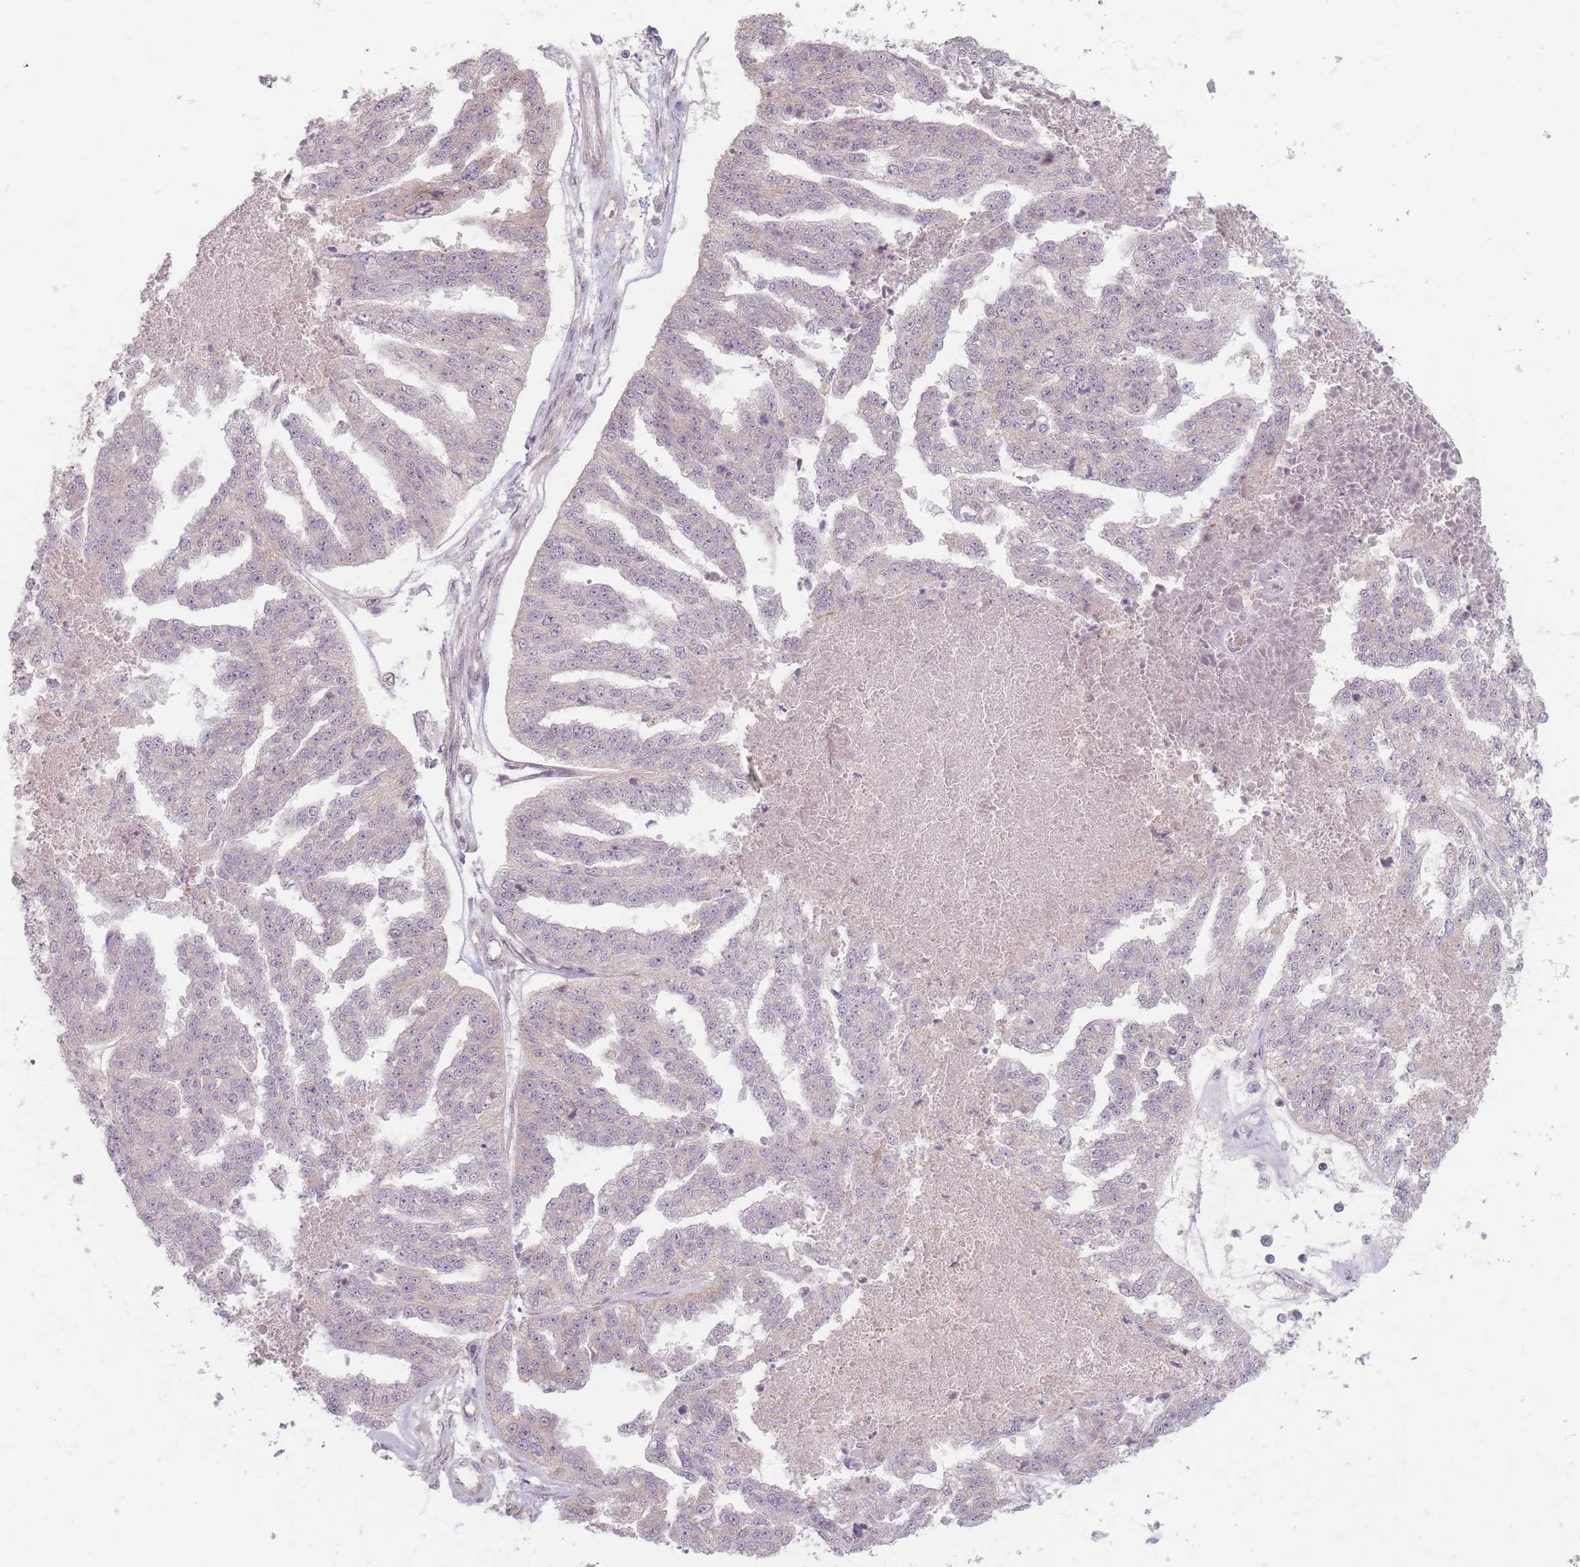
{"staining": {"intensity": "weak", "quantity": "<25%", "location": "cytoplasmic/membranous"}, "tissue": "ovarian cancer", "cell_type": "Tumor cells", "image_type": "cancer", "snomed": [{"axis": "morphology", "description": "Cystadenocarcinoma, serous, NOS"}, {"axis": "topography", "description": "Ovary"}], "caption": "An immunohistochemistry histopathology image of serous cystadenocarcinoma (ovarian) is shown. There is no staining in tumor cells of serous cystadenocarcinoma (ovarian). (Brightfield microscopy of DAB immunohistochemistry (IHC) at high magnification).", "gene": "GABRA6", "patient": {"sex": "female", "age": 58}}